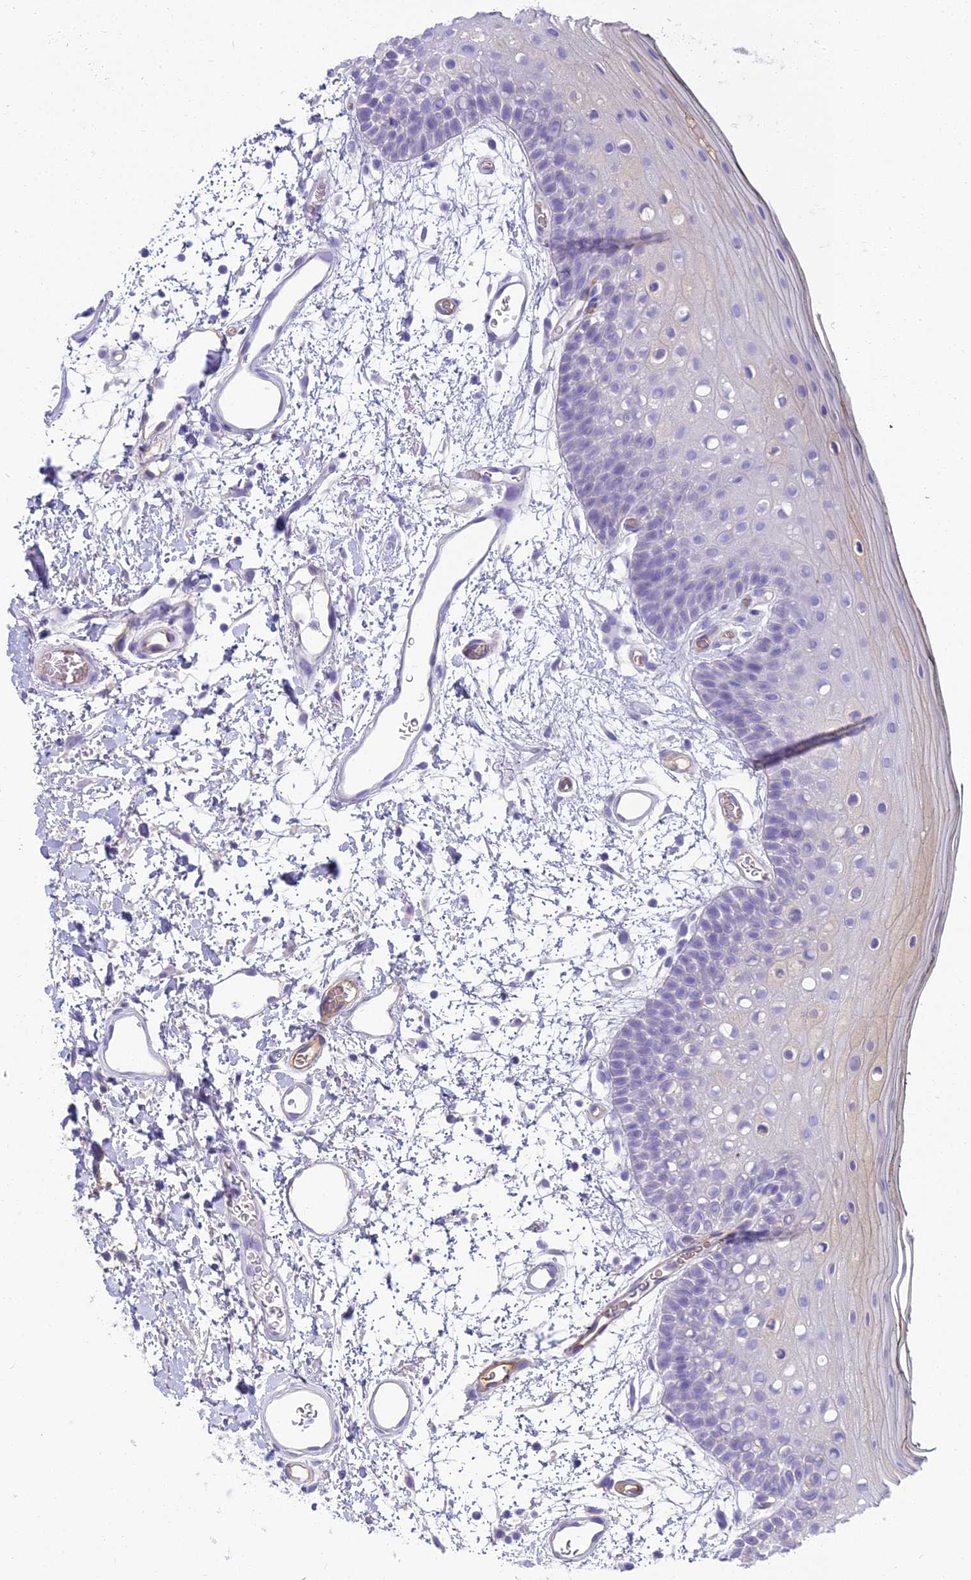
{"staining": {"intensity": "negative", "quantity": "none", "location": "none"}, "tissue": "oral mucosa", "cell_type": "Squamous epithelial cells", "image_type": "normal", "snomed": [{"axis": "morphology", "description": "Normal tissue, NOS"}, {"axis": "topography", "description": "Oral tissue"}, {"axis": "topography", "description": "Tounge, NOS"}], "caption": "Protein analysis of benign oral mucosa exhibits no significant expression in squamous epithelial cells. The staining was performed using DAB to visualize the protein expression in brown, while the nuclei were stained in blue with hematoxylin (Magnification: 20x).", "gene": "NINJ1", "patient": {"sex": "female", "age": 81}}